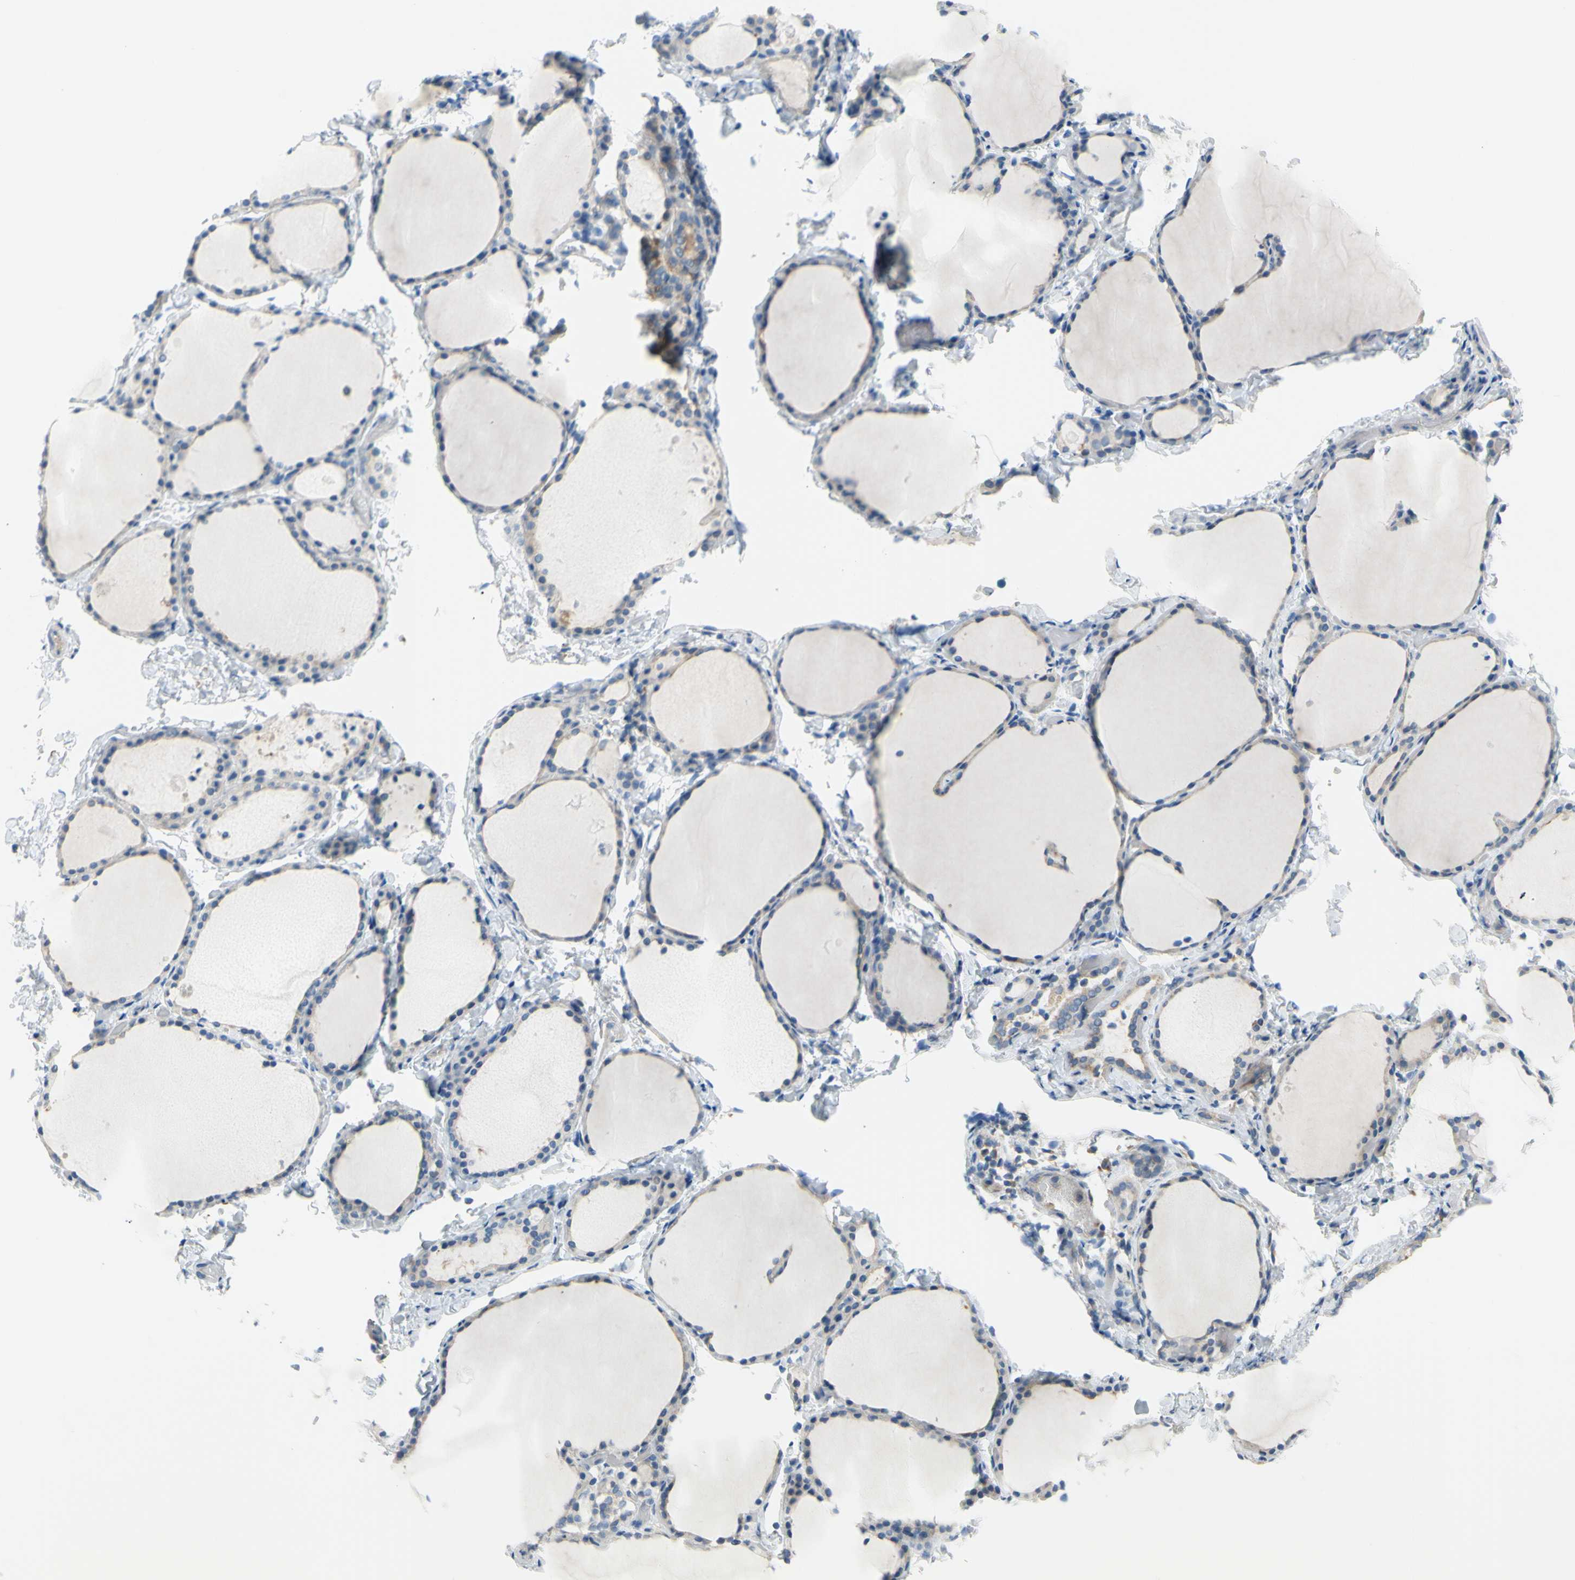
{"staining": {"intensity": "weak", "quantity": ">75%", "location": "cytoplasmic/membranous"}, "tissue": "thyroid gland", "cell_type": "Glandular cells", "image_type": "normal", "snomed": [{"axis": "morphology", "description": "Normal tissue, NOS"}, {"axis": "morphology", "description": "Papillary adenocarcinoma, NOS"}, {"axis": "topography", "description": "Thyroid gland"}], "caption": "Protein analysis of unremarkable thyroid gland displays weak cytoplasmic/membranous positivity in about >75% of glandular cells.", "gene": "FRMD4B", "patient": {"sex": "female", "age": 30}}